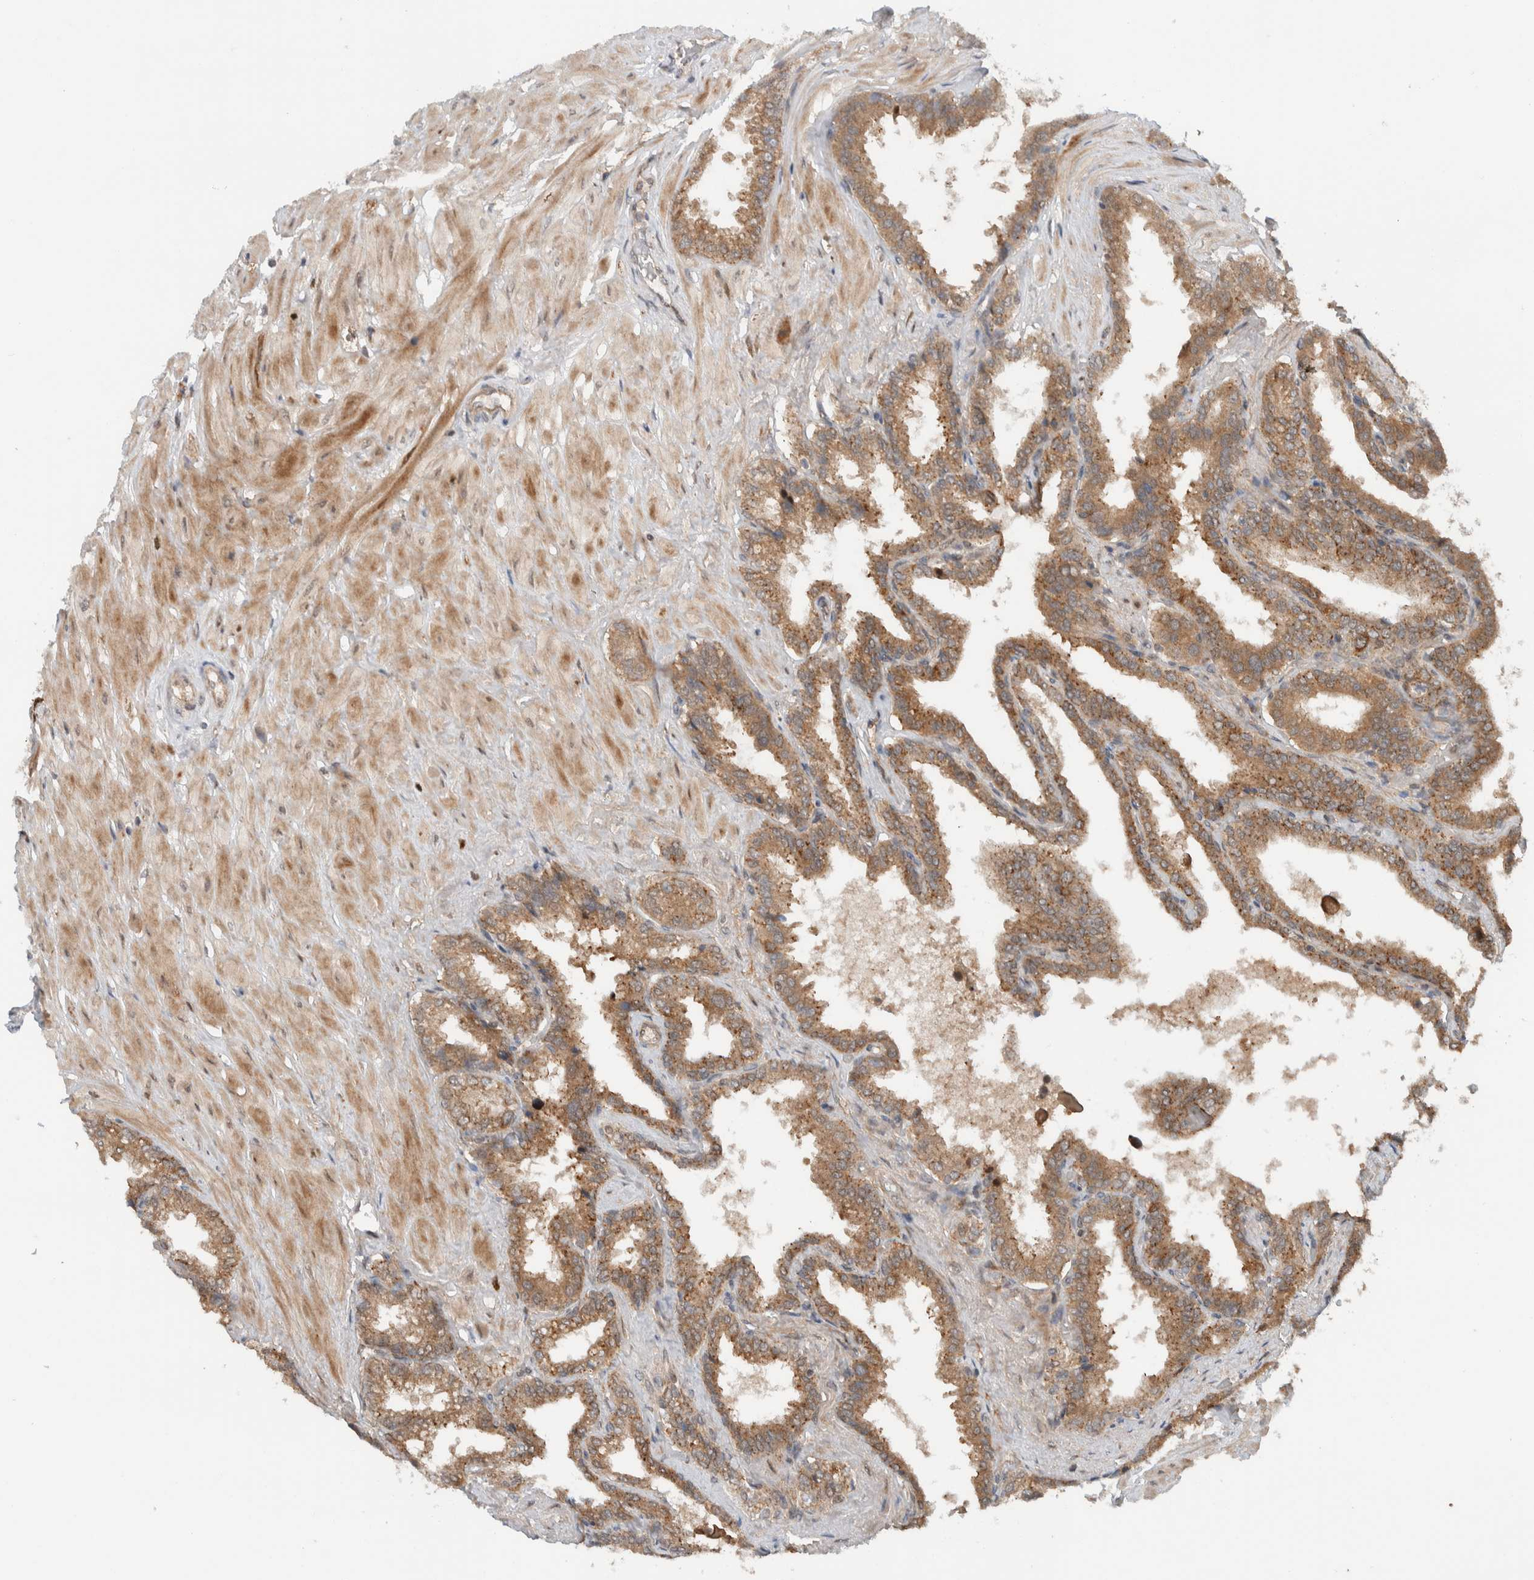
{"staining": {"intensity": "moderate", "quantity": ">75%", "location": "cytoplasmic/membranous"}, "tissue": "seminal vesicle", "cell_type": "Glandular cells", "image_type": "normal", "snomed": [{"axis": "morphology", "description": "Normal tissue, NOS"}, {"axis": "topography", "description": "Seminal veicle"}], "caption": "A medium amount of moderate cytoplasmic/membranous positivity is appreciated in about >75% of glandular cells in normal seminal vesicle.", "gene": "KLHL6", "patient": {"sex": "male", "age": 46}}